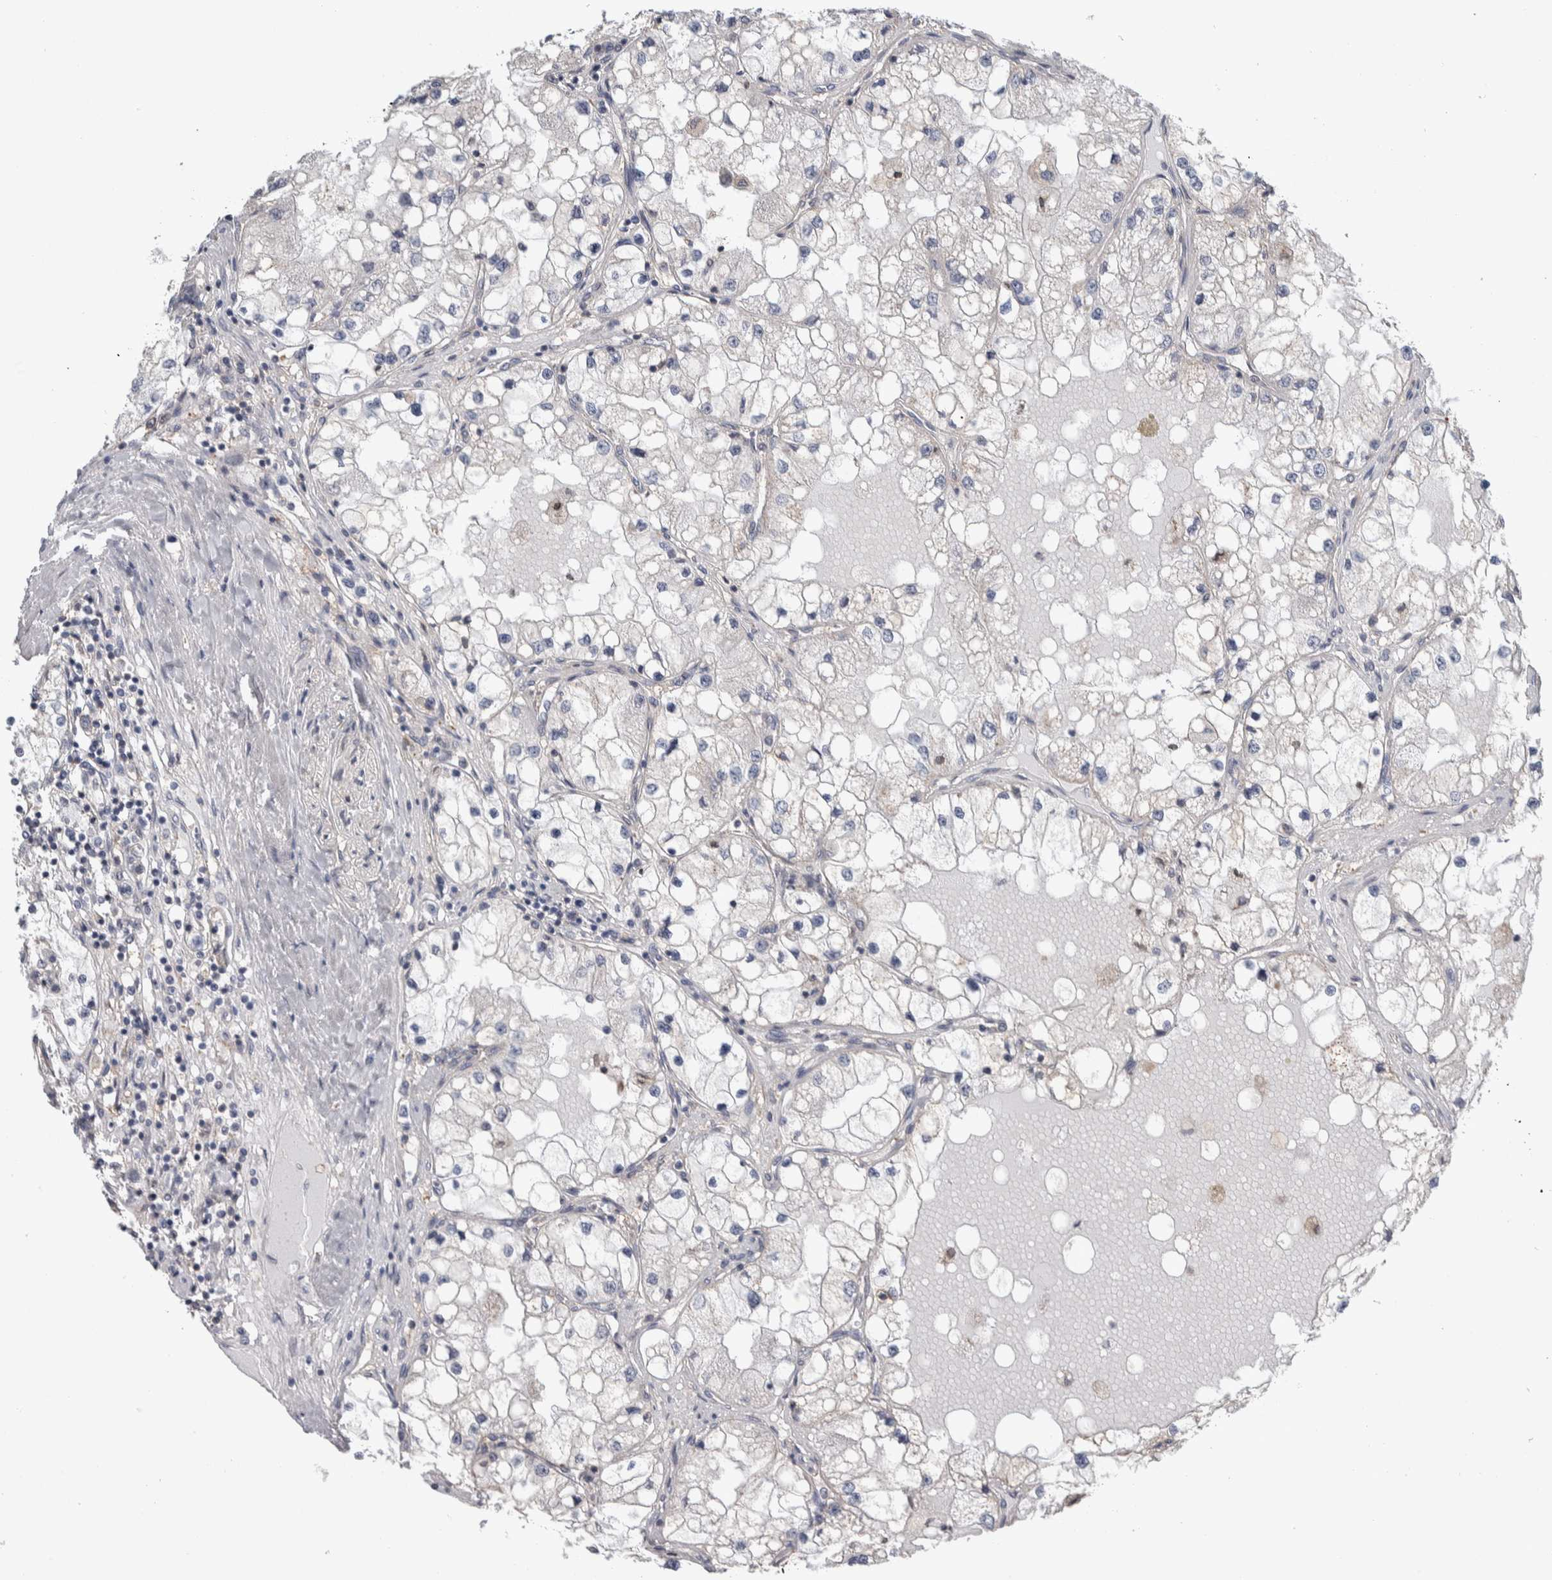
{"staining": {"intensity": "negative", "quantity": "none", "location": "none"}, "tissue": "renal cancer", "cell_type": "Tumor cells", "image_type": "cancer", "snomed": [{"axis": "morphology", "description": "Adenocarcinoma, NOS"}, {"axis": "topography", "description": "Kidney"}], "caption": "Micrograph shows no significant protein staining in tumor cells of renal cancer (adenocarcinoma).", "gene": "TAX1BP1", "patient": {"sex": "male", "age": 68}}